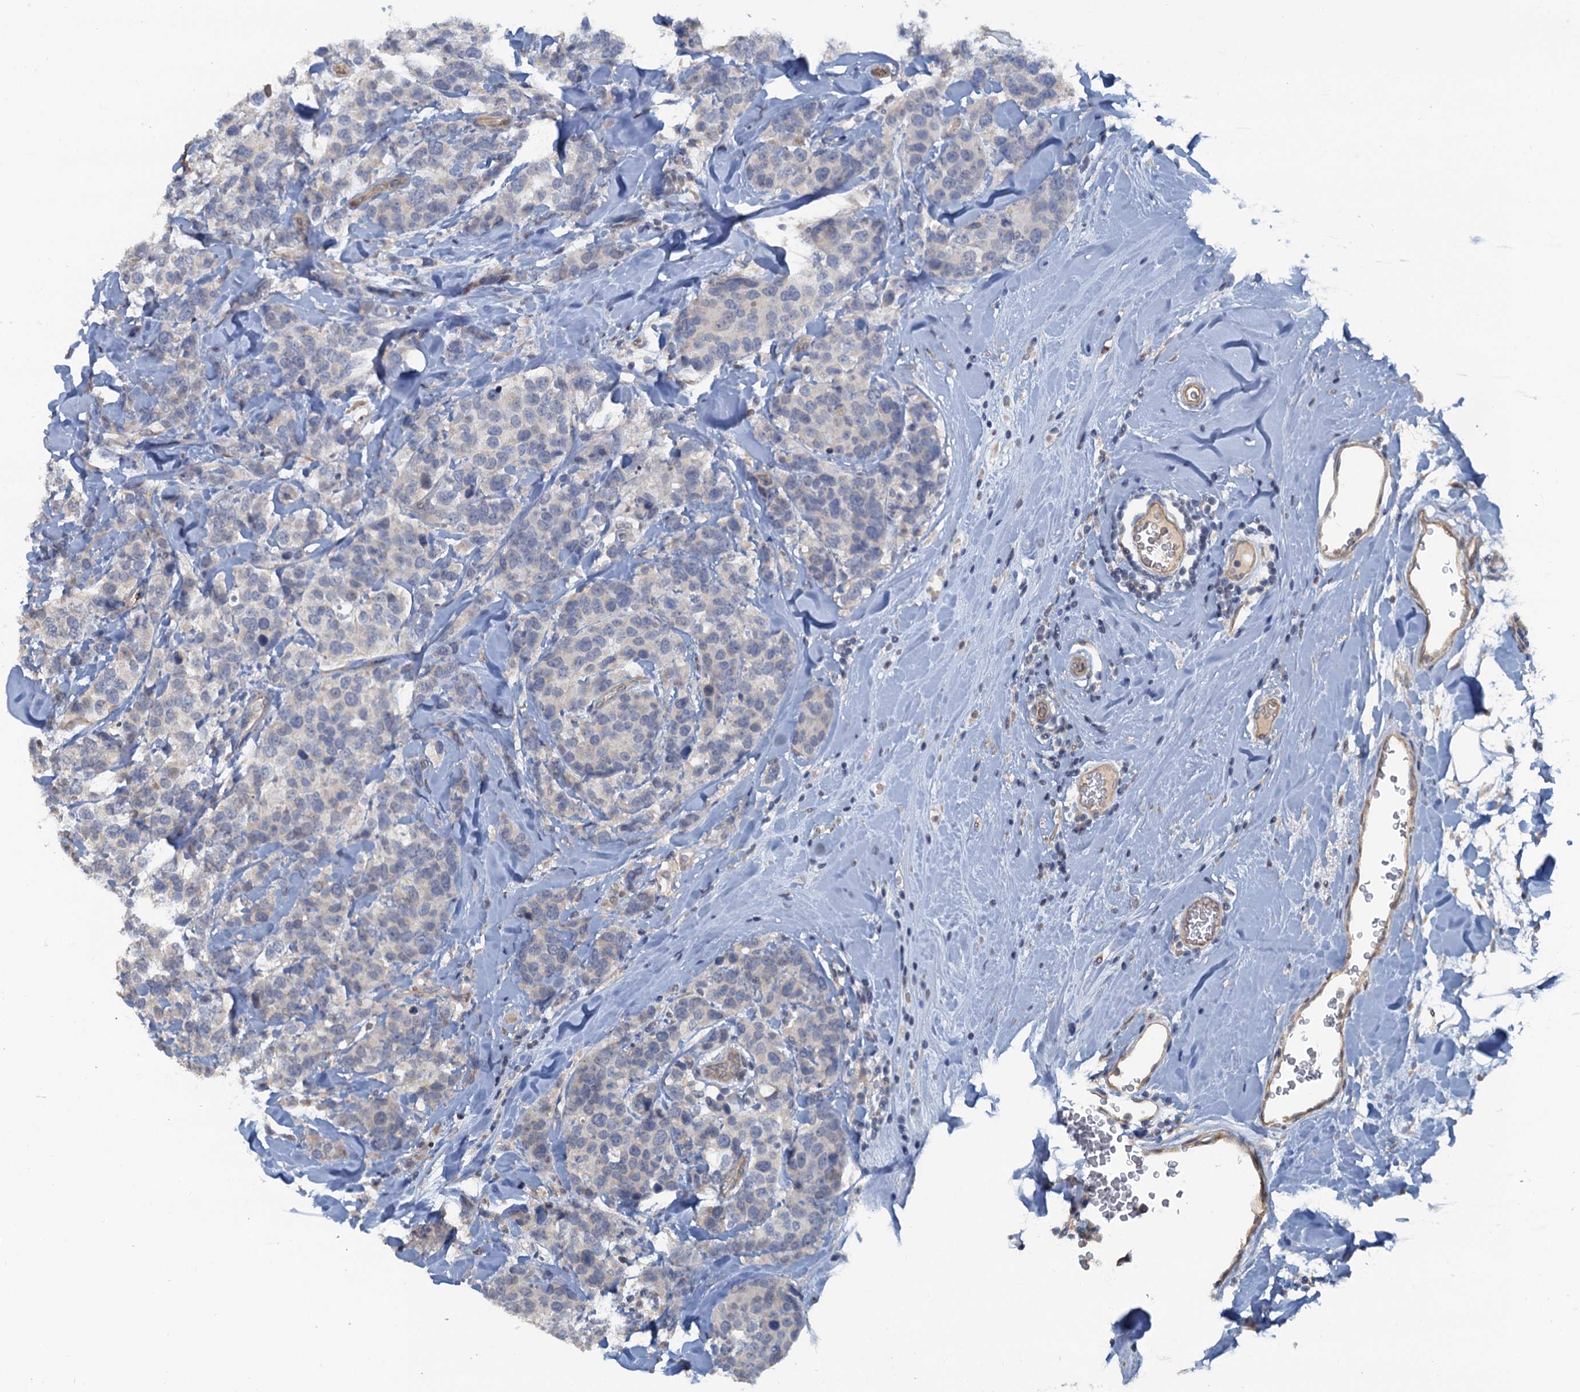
{"staining": {"intensity": "negative", "quantity": "none", "location": "none"}, "tissue": "breast cancer", "cell_type": "Tumor cells", "image_type": "cancer", "snomed": [{"axis": "morphology", "description": "Lobular carcinoma"}, {"axis": "topography", "description": "Breast"}], "caption": "Immunohistochemistry micrograph of breast cancer (lobular carcinoma) stained for a protein (brown), which displays no positivity in tumor cells.", "gene": "MYO16", "patient": {"sex": "female", "age": 59}}